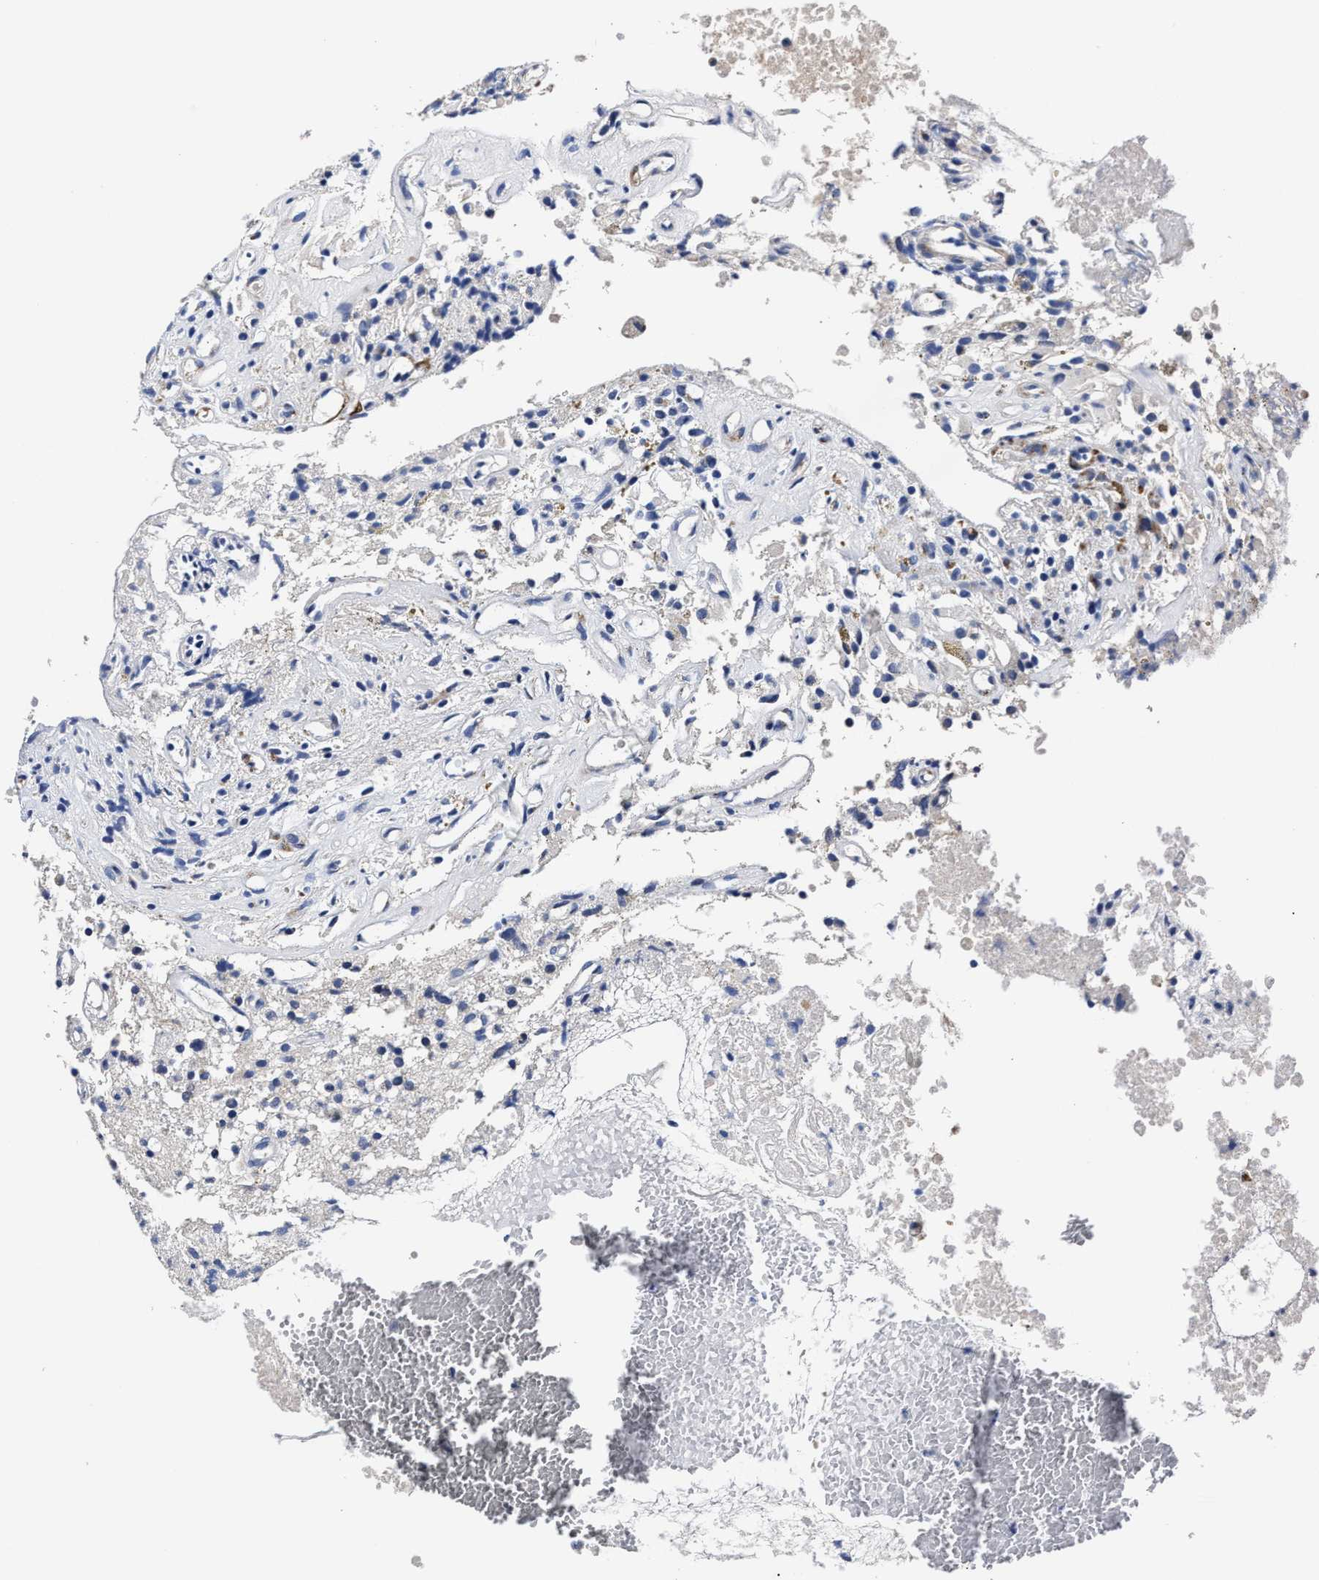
{"staining": {"intensity": "negative", "quantity": "none", "location": "none"}, "tissue": "glioma", "cell_type": "Tumor cells", "image_type": "cancer", "snomed": [{"axis": "morphology", "description": "Glioma, malignant, High grade"}, {"axis": "topography", "description": "Brain"}], "caption": "DAB (3,3'-diaminobenzidine) immunohistochemical staining of glioma displays no significant expression in tumor cells.", "gene": "OLFML2A", "patient": {"sex": "female", "age": 59}}